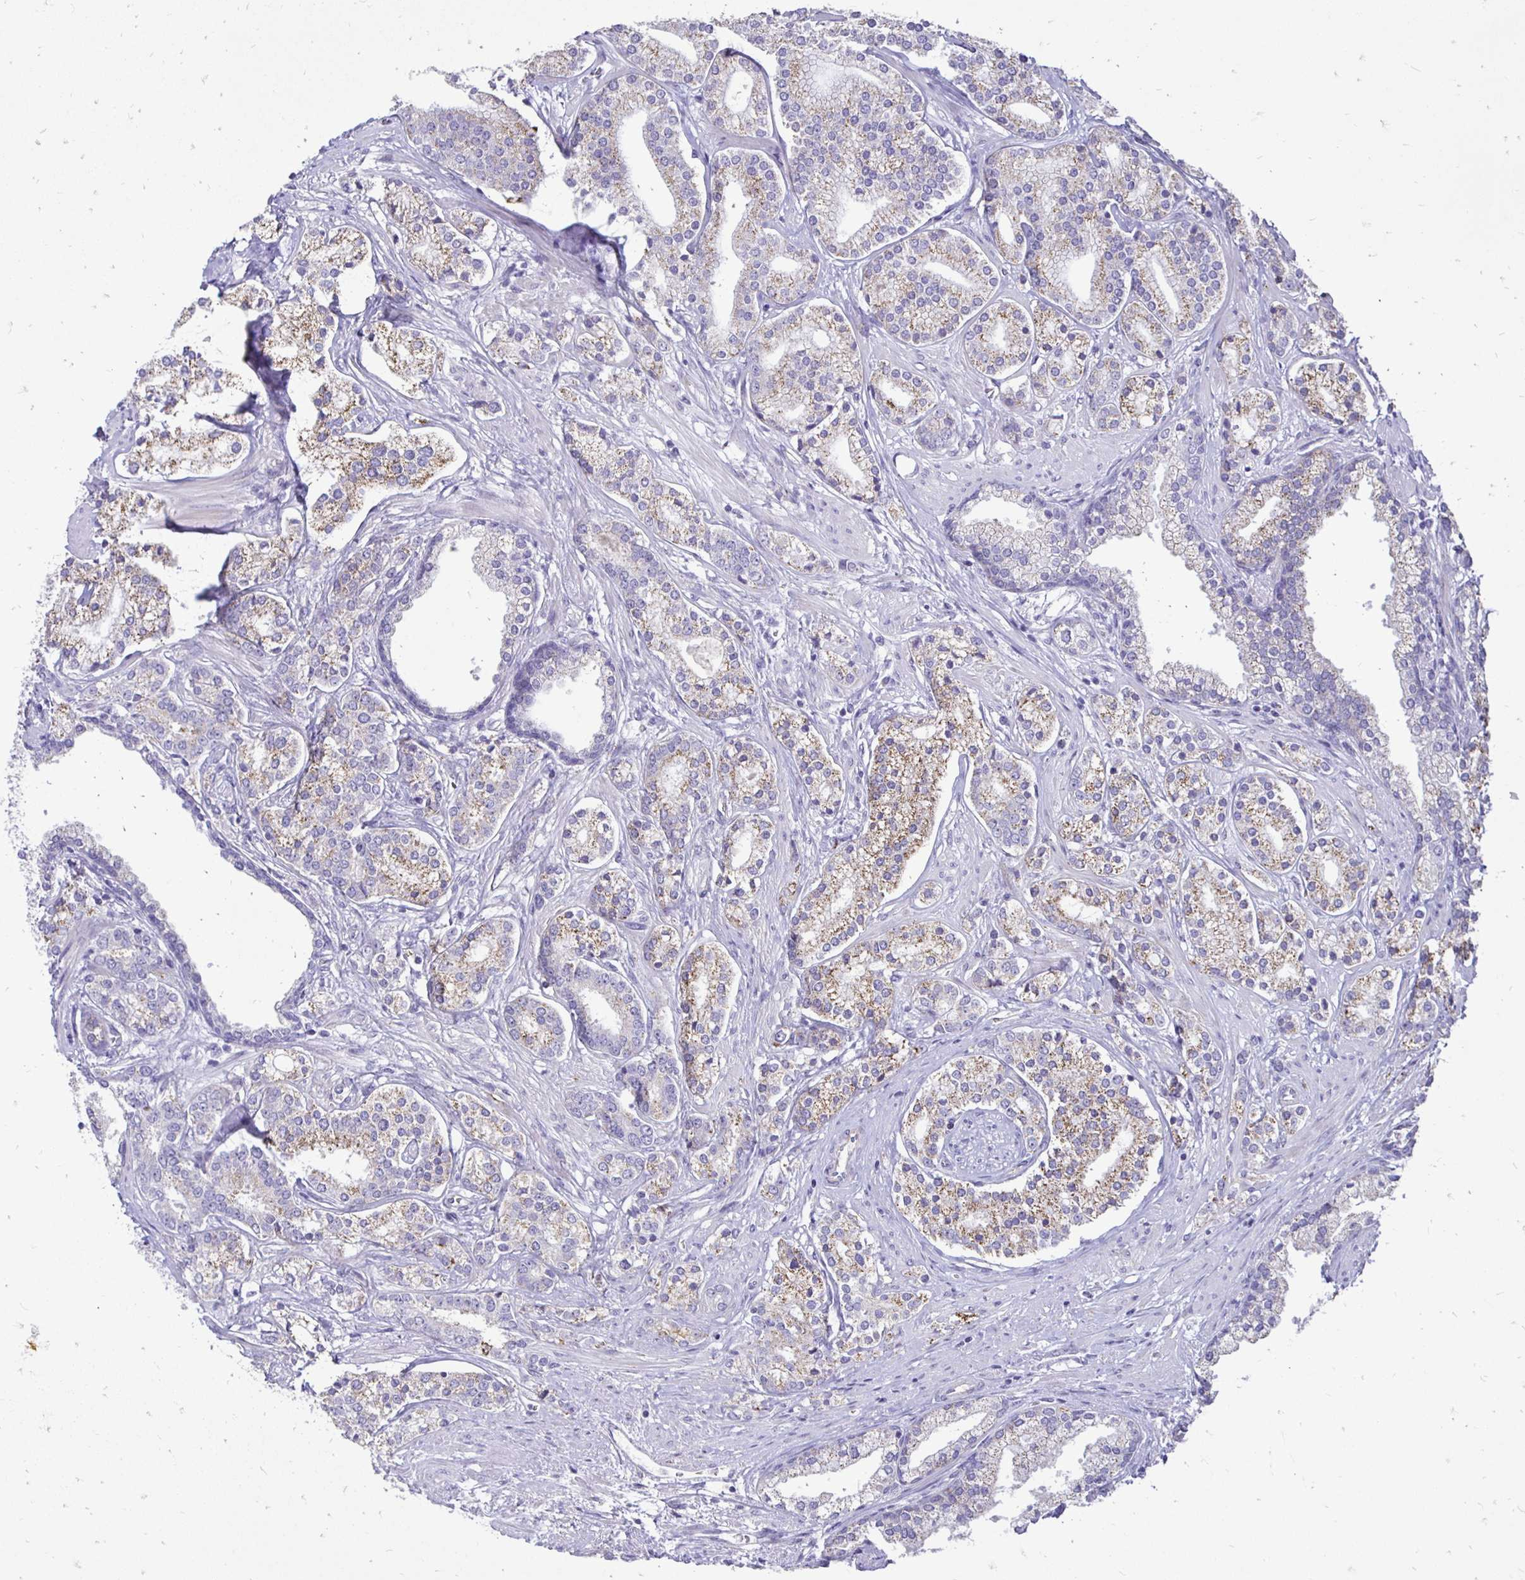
{"staining": {"intensity": "weak", "quantity": ">75%", "location": "cytoplasmic/membranous"}, "tissue": "prostate cancer", "cell_type": "Tumor cells", "image_type": "cancer", "snomed": [{"axis": "morphology", "description": "Adenocarcinoma, High grade"}, {"axis": "topography", "description": "Prostate"}], "caption": "Prostate adenocarcinoma (high-grade) tissue exhibits weak cytoplasmic/membranous staining in about >75% of tumor cells, visualized by immunohistochemistry.", "gene": "GAS2", "patient": {"sex": "male", "age": 58}}